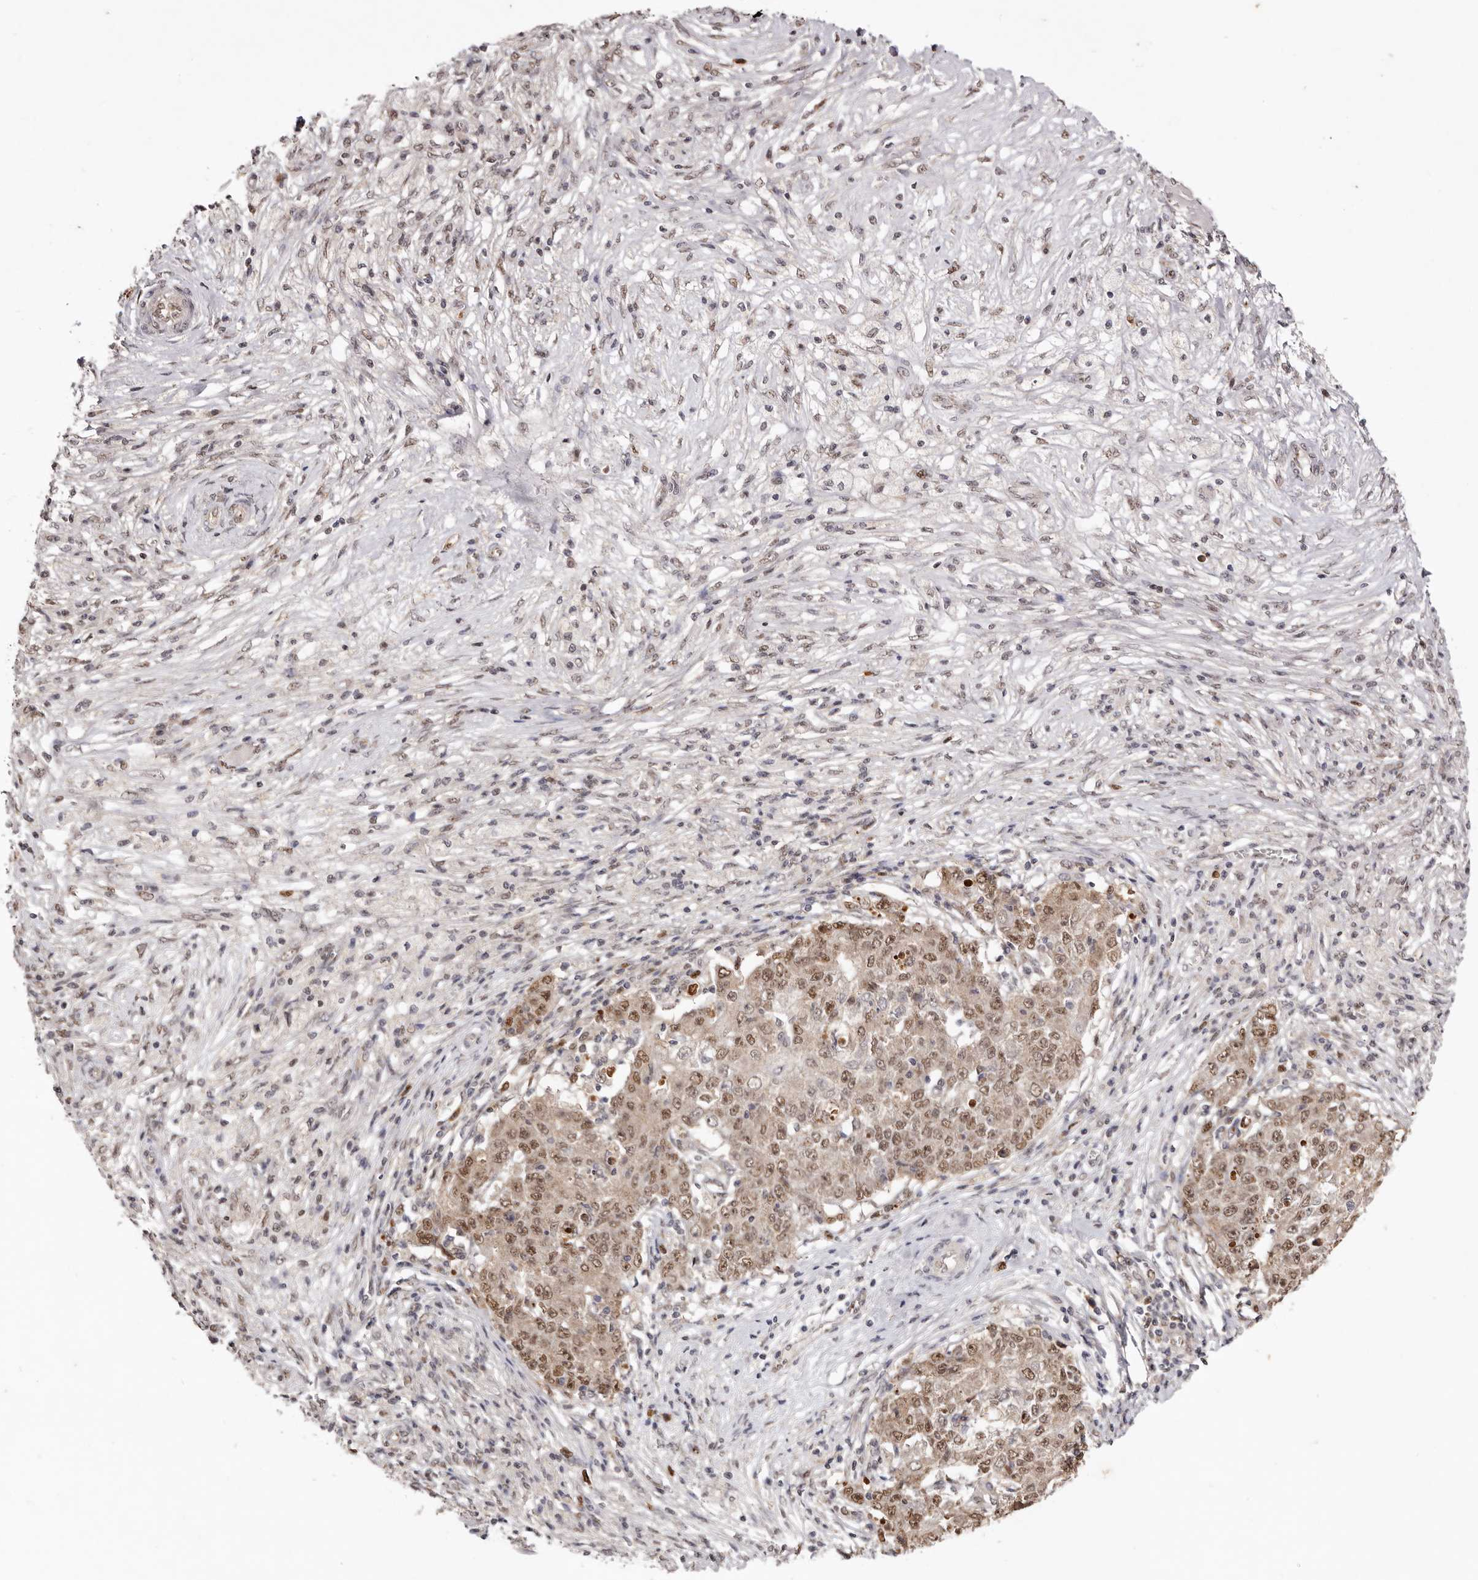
{"staining": {"intensity": "moderate", "quantity": "25%-75%", "location": "nuclear"}, "tissue": "ovarian cancer", "cell_type": "Tumor cells", "image_type": "cancer", "snomed": [{"axis": "morphology", "description": "Carcinoma, endometroid"}, {"axis": "topography", "description": "Ovary"}], "caption": "Ovarian endometroid carcinoma was stained to show a protein in brown. There is medium levels of moderate nuclear staining in approximately 25%-75% of tumor cells.", "gene": "NOTCH1", "patient": {"sex": "female", "age": 42}}